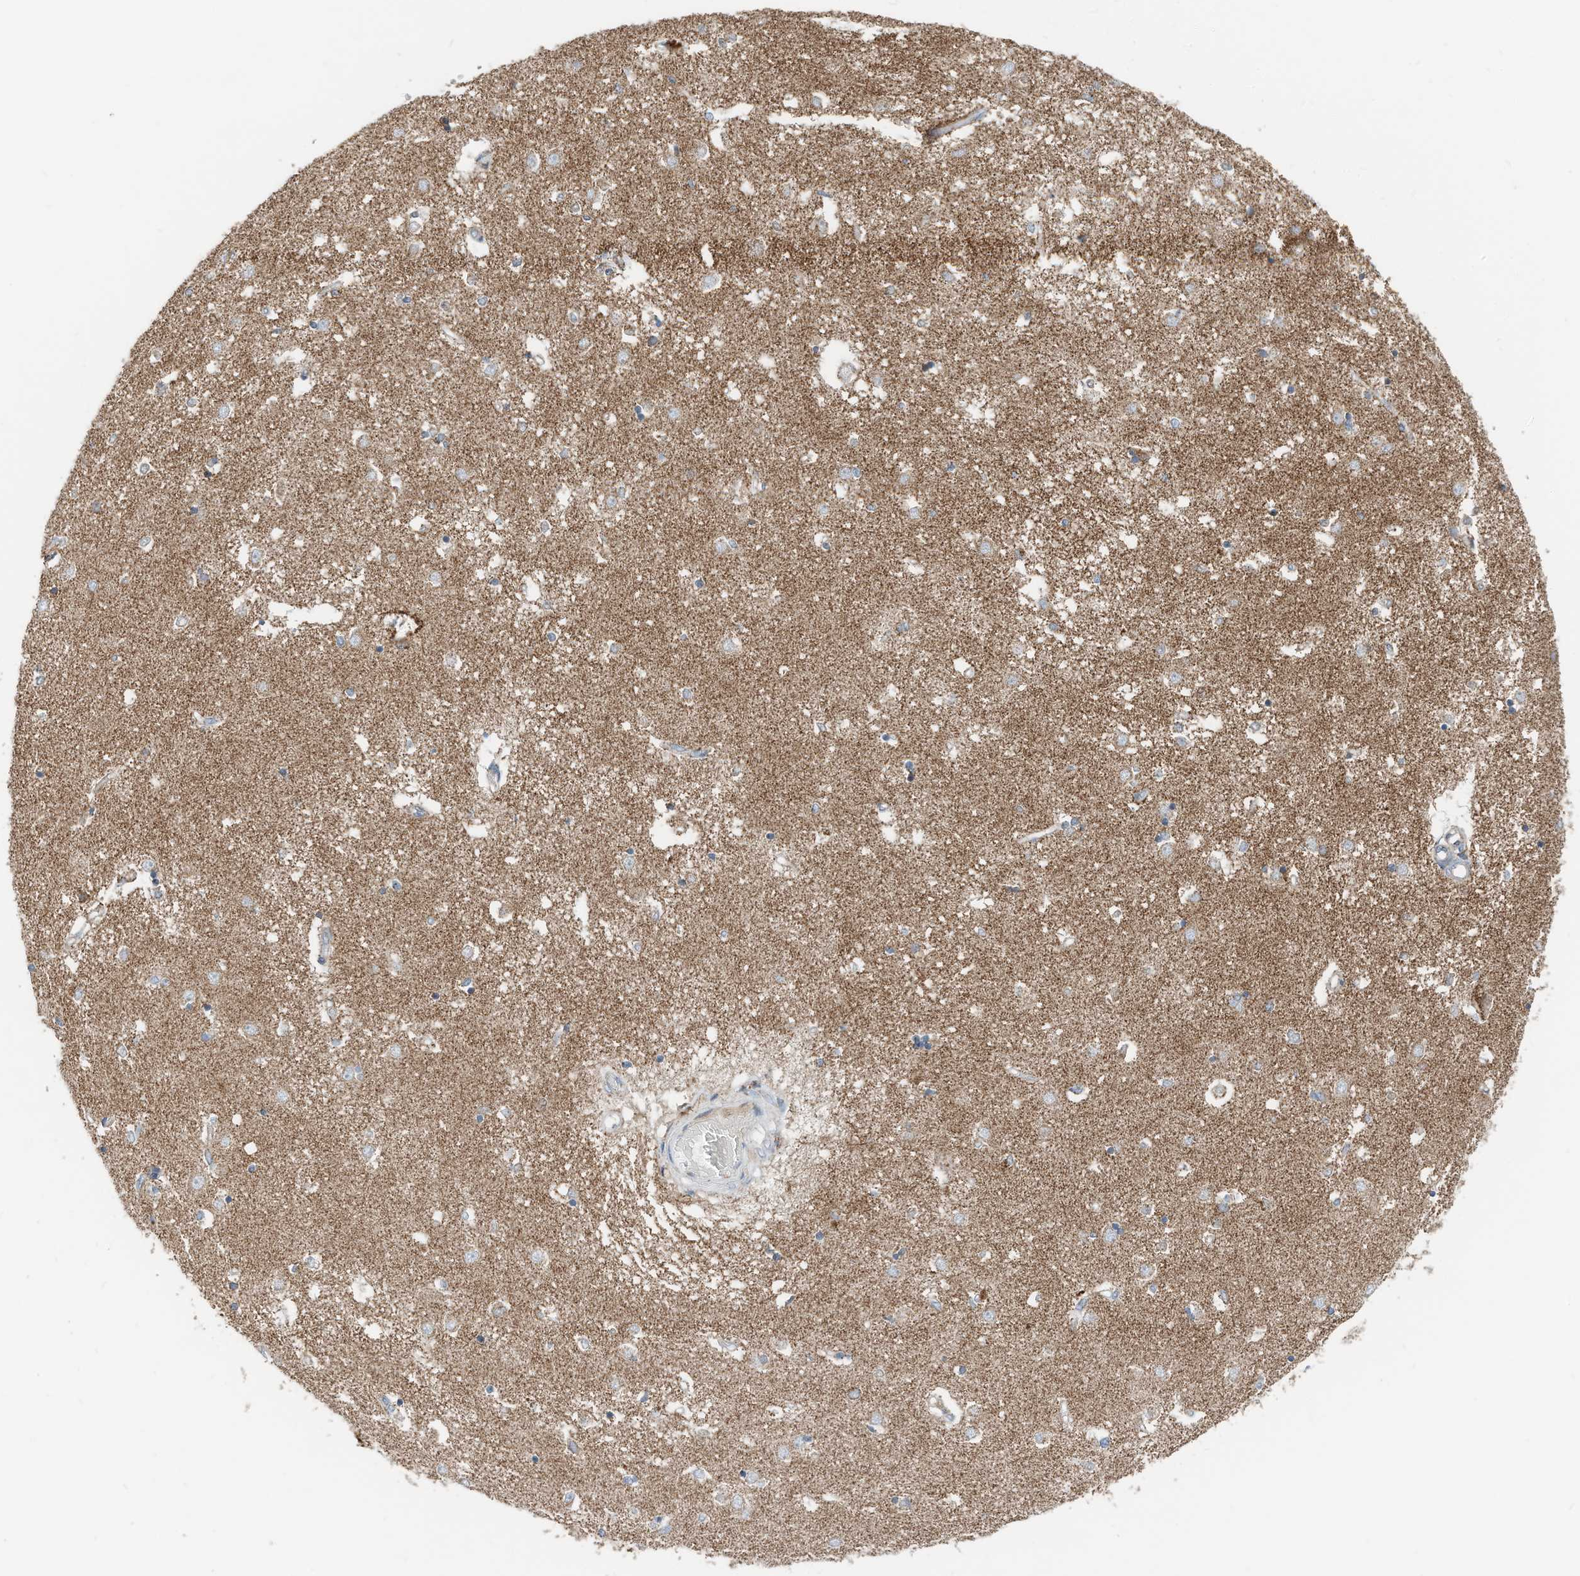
{"staining": {"intensity": "negative", "quantity": "none", "location": "none"}, "tissue": "caudate", "cell_type": "Glial cells", "image_type": "normal", "snomed": [{"axis": "morphology", "description": "Normal tissue, NOS"}, {"axis": "topography", "description": "Lateral ventricle wall"}], "caption": "The IHC image has no significant positivity in glial cells of caudate.", "gene": "RMND1", "patient": {"sex": "male", "age": 45}}